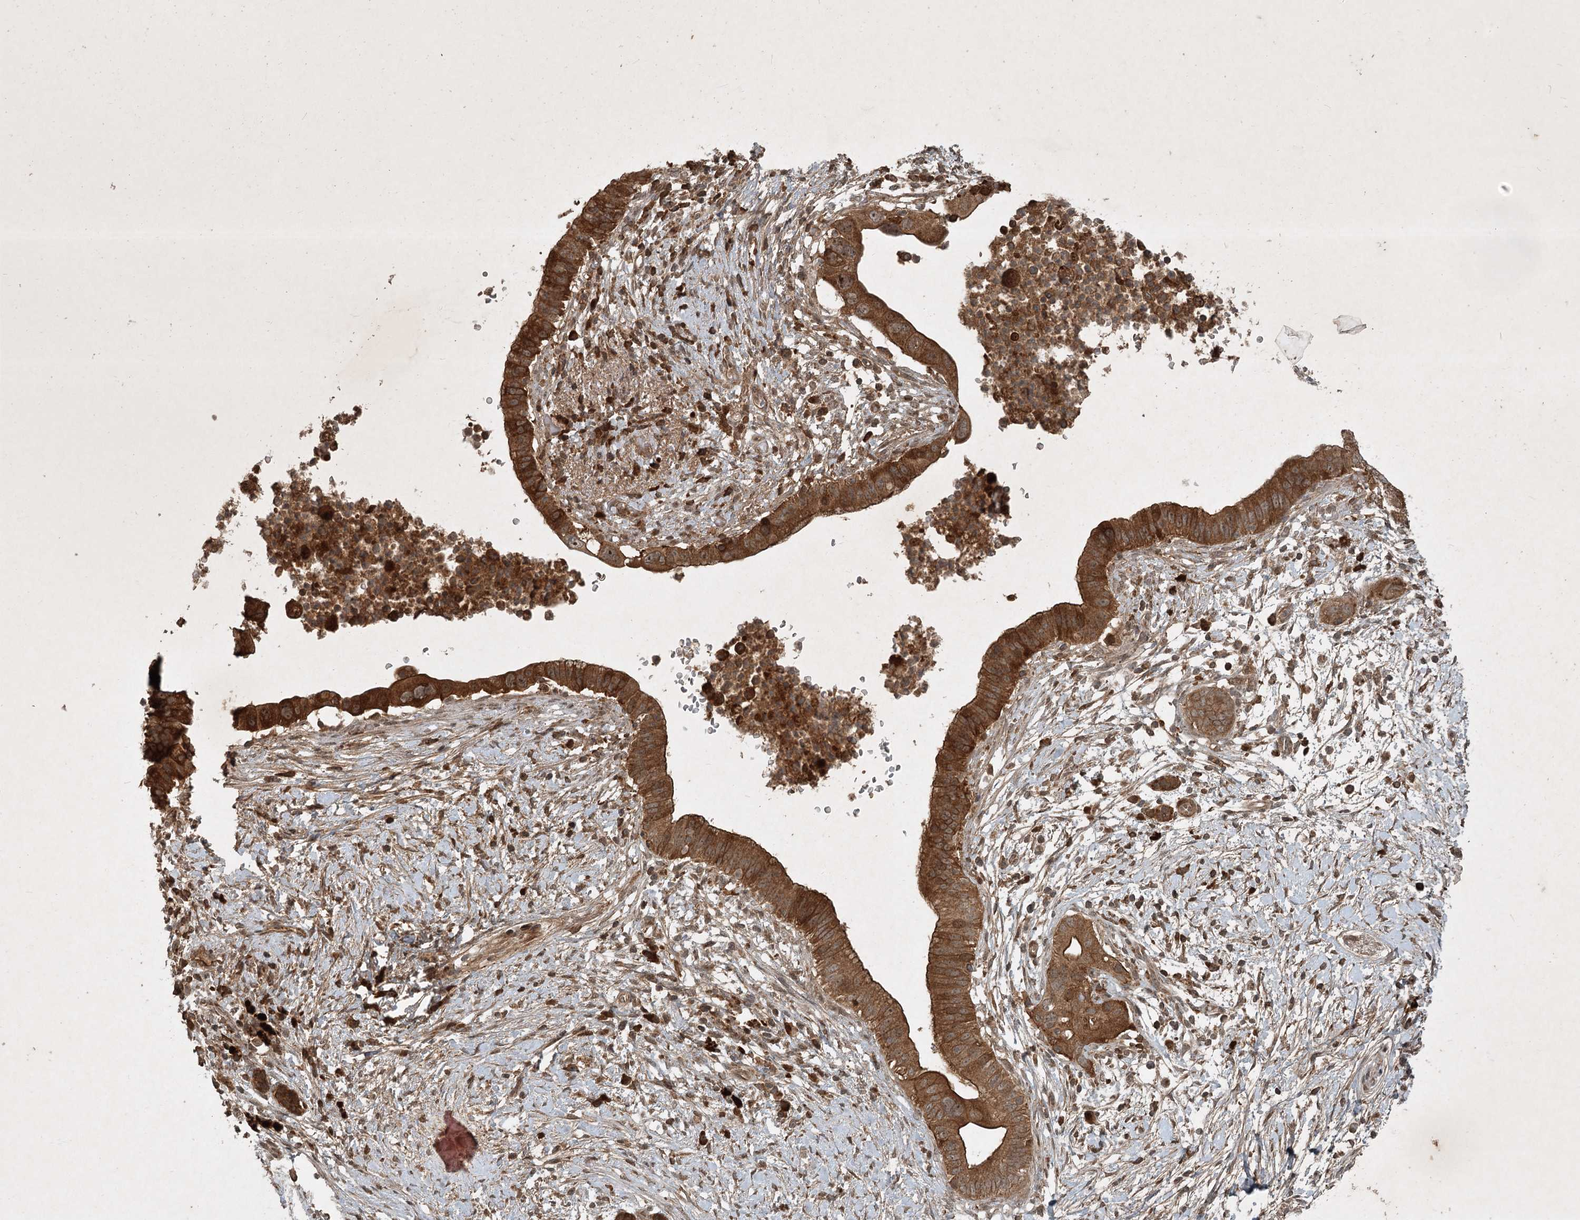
{"staining": {"intensity": "strong", "quantity": ">75%", "location": "cytoplasmic/membranous"}, "tissue": "pancreatic cancer", "cell_type": "Tumor cells", "image_type": "cancer", "snomed": [{"axis": "morphology", "description": "Adenocarcinoma, NOS"}, {"axis": "topography", "description": "Pancreas"}], "caption": "An image of human adenocarcinoma (pancreatic) stained for a protein shows strong cytoplasmic/membranous brown staining in tumor cells.", "gene": "UNC93A", "patient": {"sex": "male", "age": 68}}